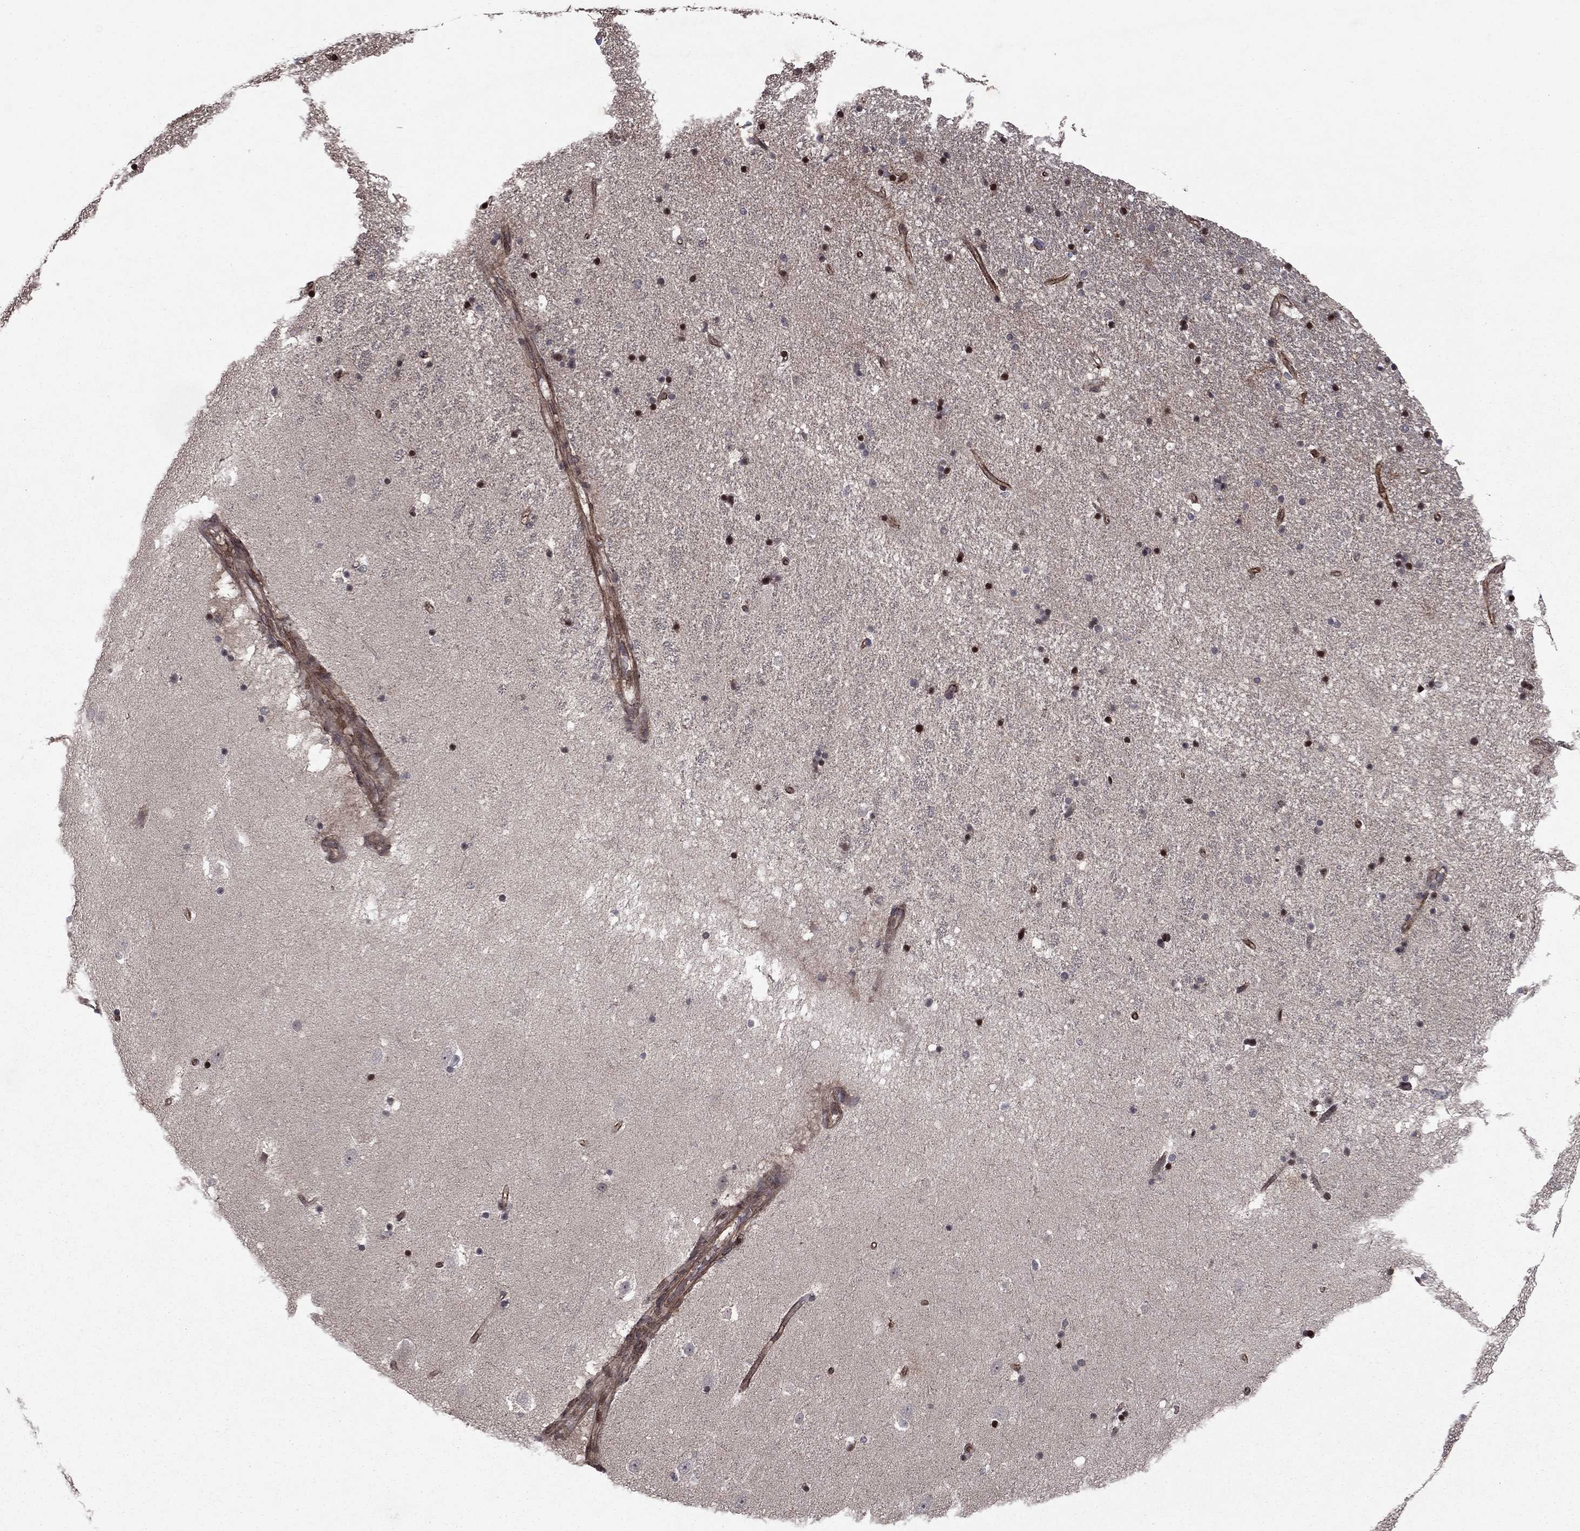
{"staining": {"intensity": "moderate", "quantity": "<25%", "location": "nuclear"}, "tissue": "hippocampus", "cell_type": "Glial cells", "image_type": "normal", "snomed": [{"axis": "morphology", "description": "Normal tissue, NOS"}, {"axis": "topography", "description": "Hippocampus"}], "caption": "Moderate nuclear protein staining is appreciated in approximately <25% of glial cells in hippocampus. The staining is performed using DAB (3,3'-diaminobenzidine) brown chromogen to label protein expression. The nuclei are counter-stained blue using hematoxylin.", "gene": "SORBS1", "patient": {"sex": "male", "age": 49}}